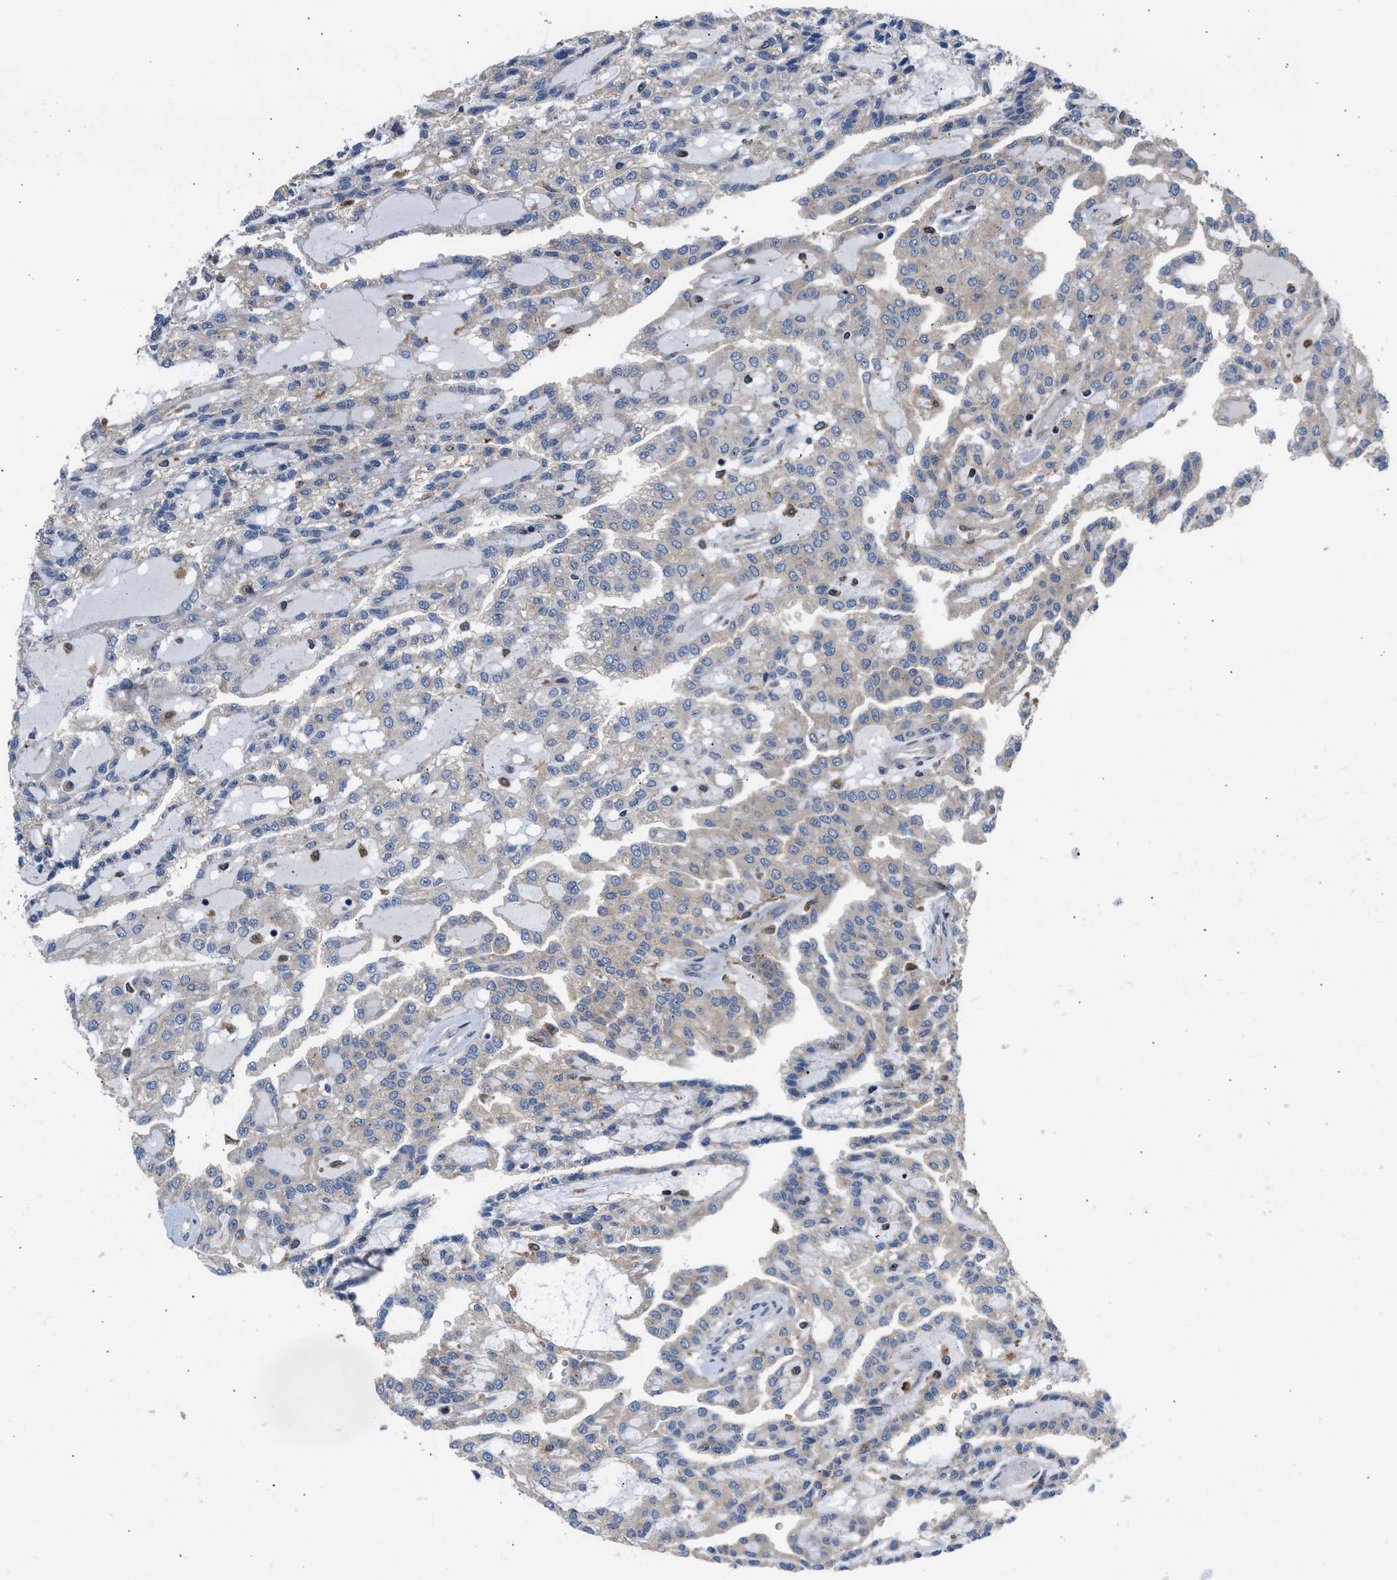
{"staining": {"intensity": "negative", "quantity": "none", "location": "none"}, "tissue": "renal cancer", "cell_type": "Tumor cells", "image_type": "cancer", "snomed": [{"axis": "morphology", "description": "Adenocarcinoma, NOS"}, {"axis": "topography", "description": "Kidney"}], "caption": "An IHC micrograph of adenocarcinoma (renal) is shown. There is no staining in tumor cells of adenocarcinoma (renal).", "gene": "RAB31", "patient": {"sex": "male", "age": 63}}